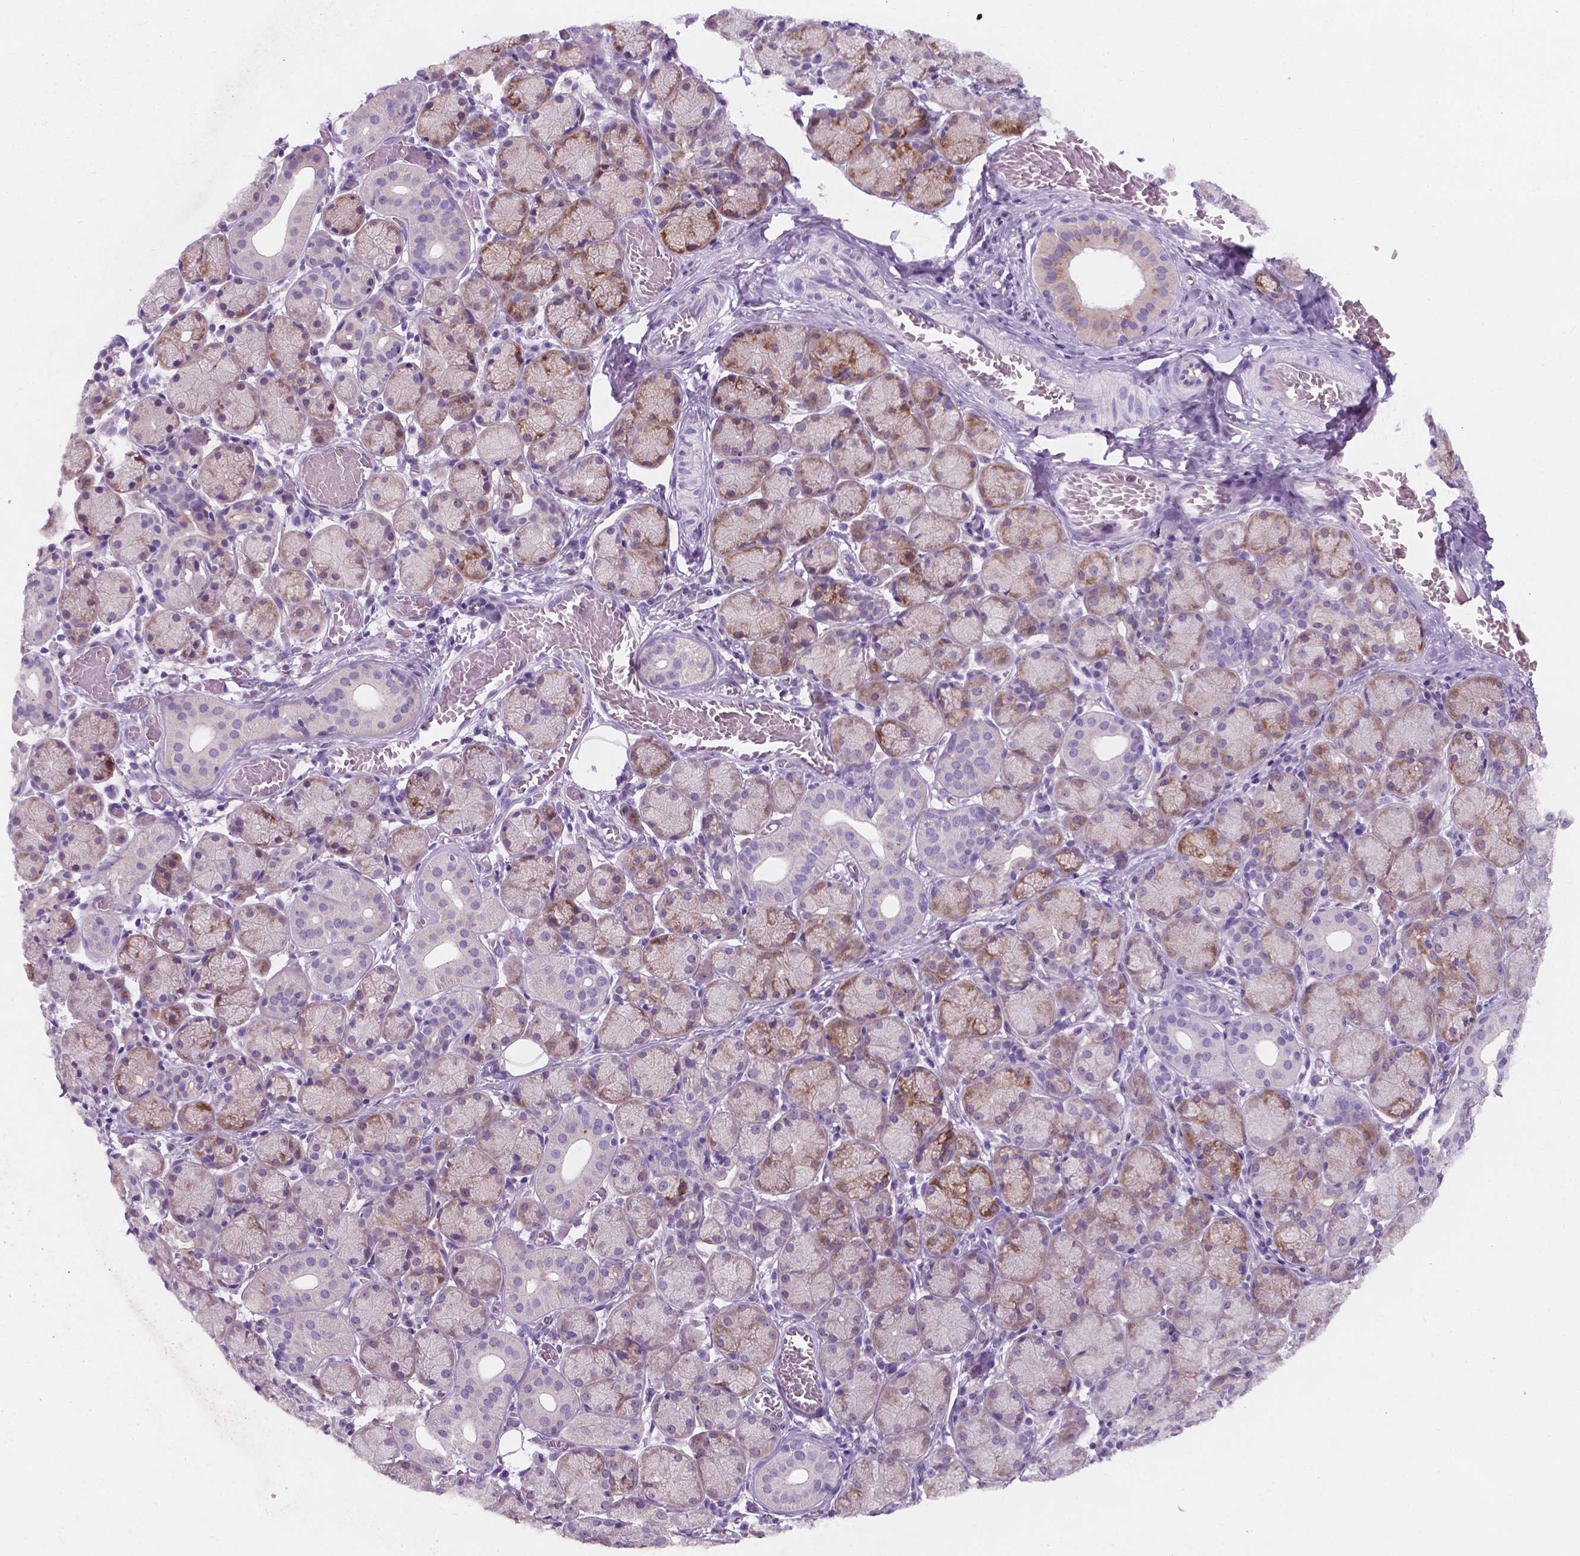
{"staining": {"intensity": "moderate", "quantity": "25%-75%", "location": "cytoplasmic/membranous"}, "tissue": "salivary gland", "cell_type": "Glandular cells", "image_type": "normal", "snomed": [{"axis": "morphology", "description": "Normal tissue, NOS"}, {"axis": "topography", "description": "Salivary gland"}, {"axis": "topography", "description": "Peripheral nerve tissue"}], "caption": "An IHC image of benign tissue is shown. Protein staining in brown labels moderate cytoplasmic/membranous positivity in salivary gland within glandular cells.", "gene": "IREB2", "patient": {"sex": "female", "age": 24}}